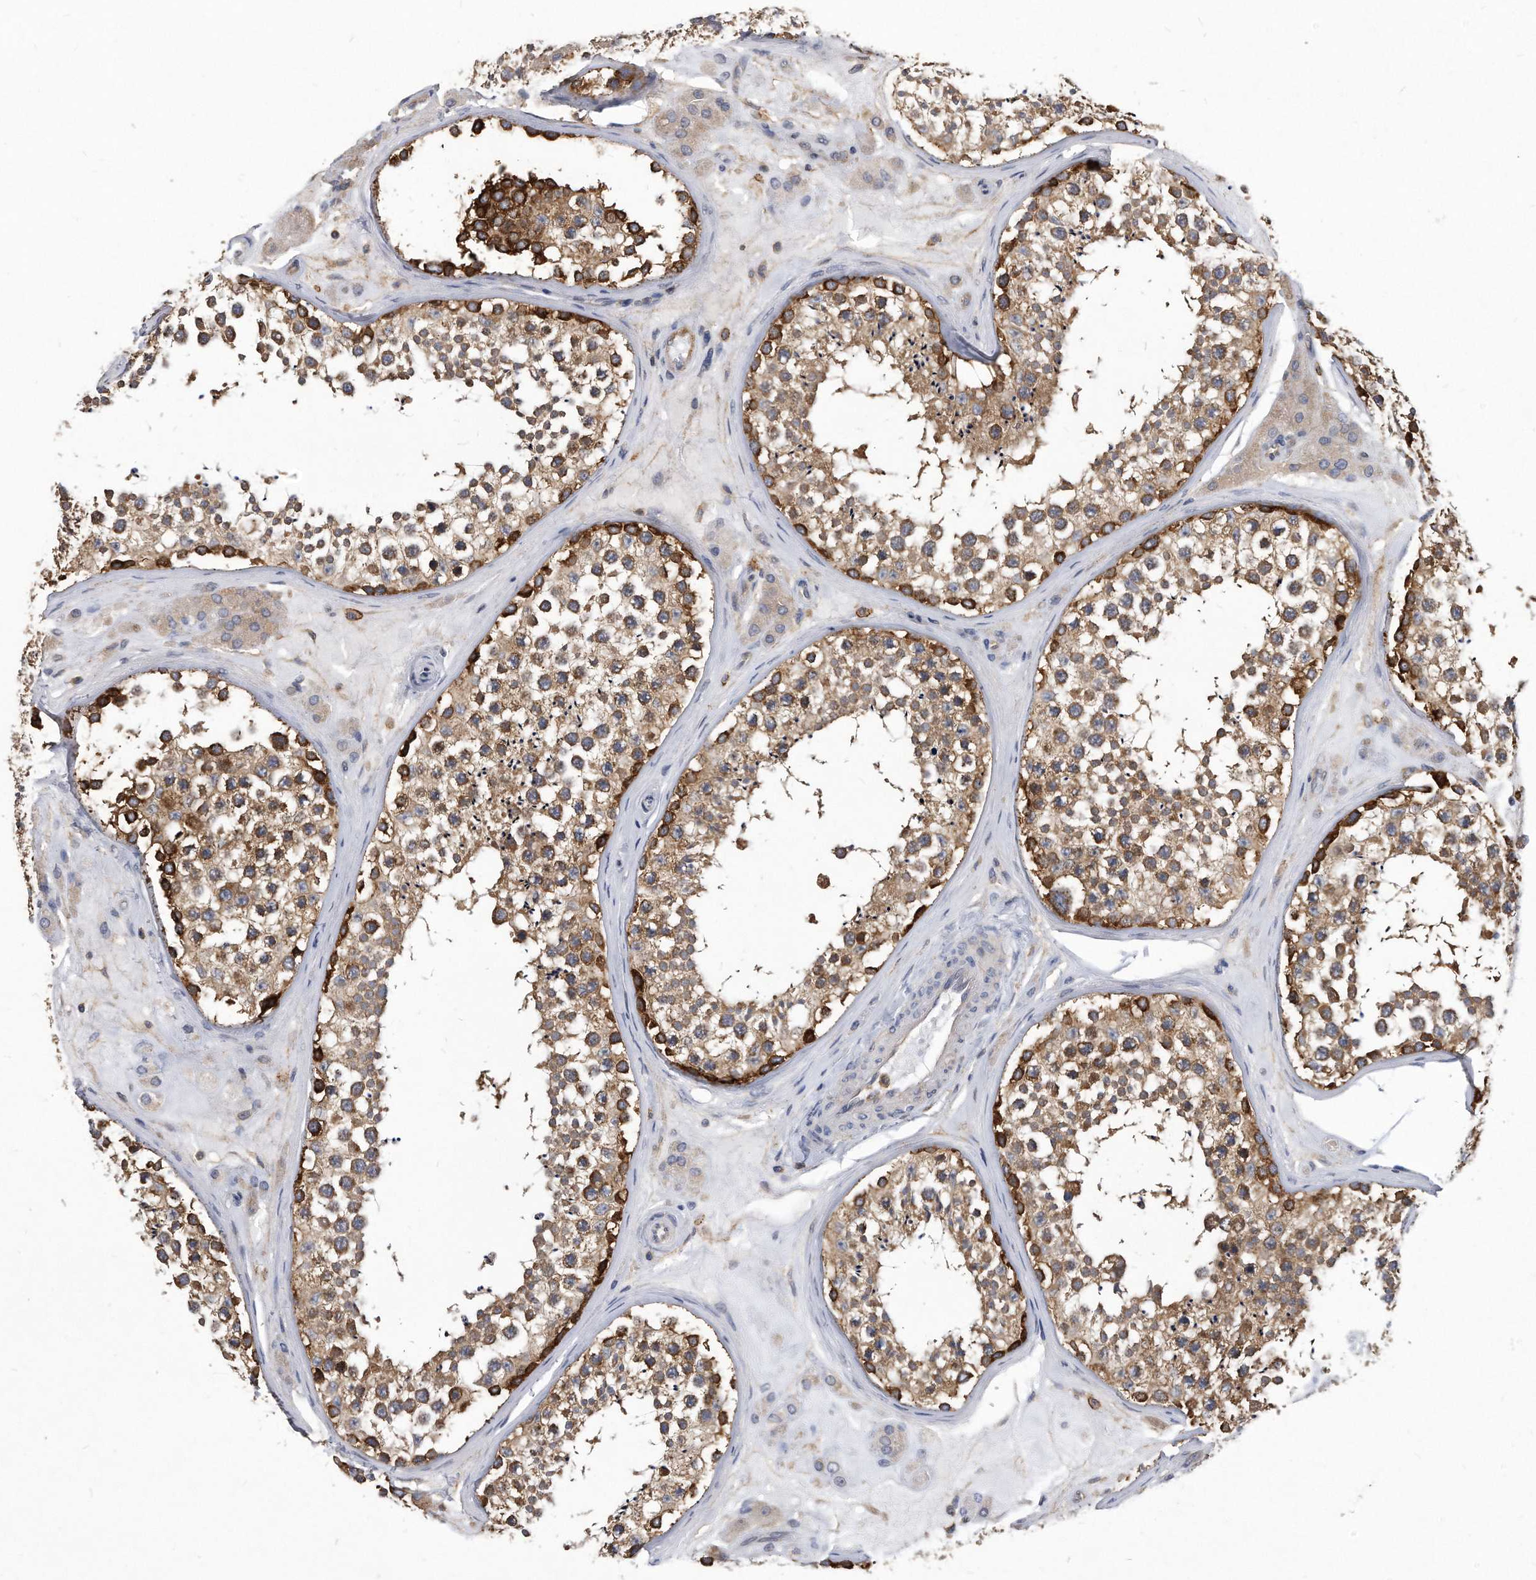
{"staining": {"intensity": "strong", "quantity": "25%-75%", "location": "cytoplasmic/membranous"}, "tissue": "testis", "cell_type": "Cells in seminiferous ducts", "image_type": "normal", "snomed": [{"axis": "morphology", "description": "Normal tissue, NOS"}, {"axis": "topography", "description": "Testis"}], "caption": "Testis stained with immunohistochemistry displays strong cytoplasmic/membranous positivity in approximately 25%-75% of cells in seminiferous ducts.", "gene": "ATG5", "patient": {"sex": "male", "age": 46}}